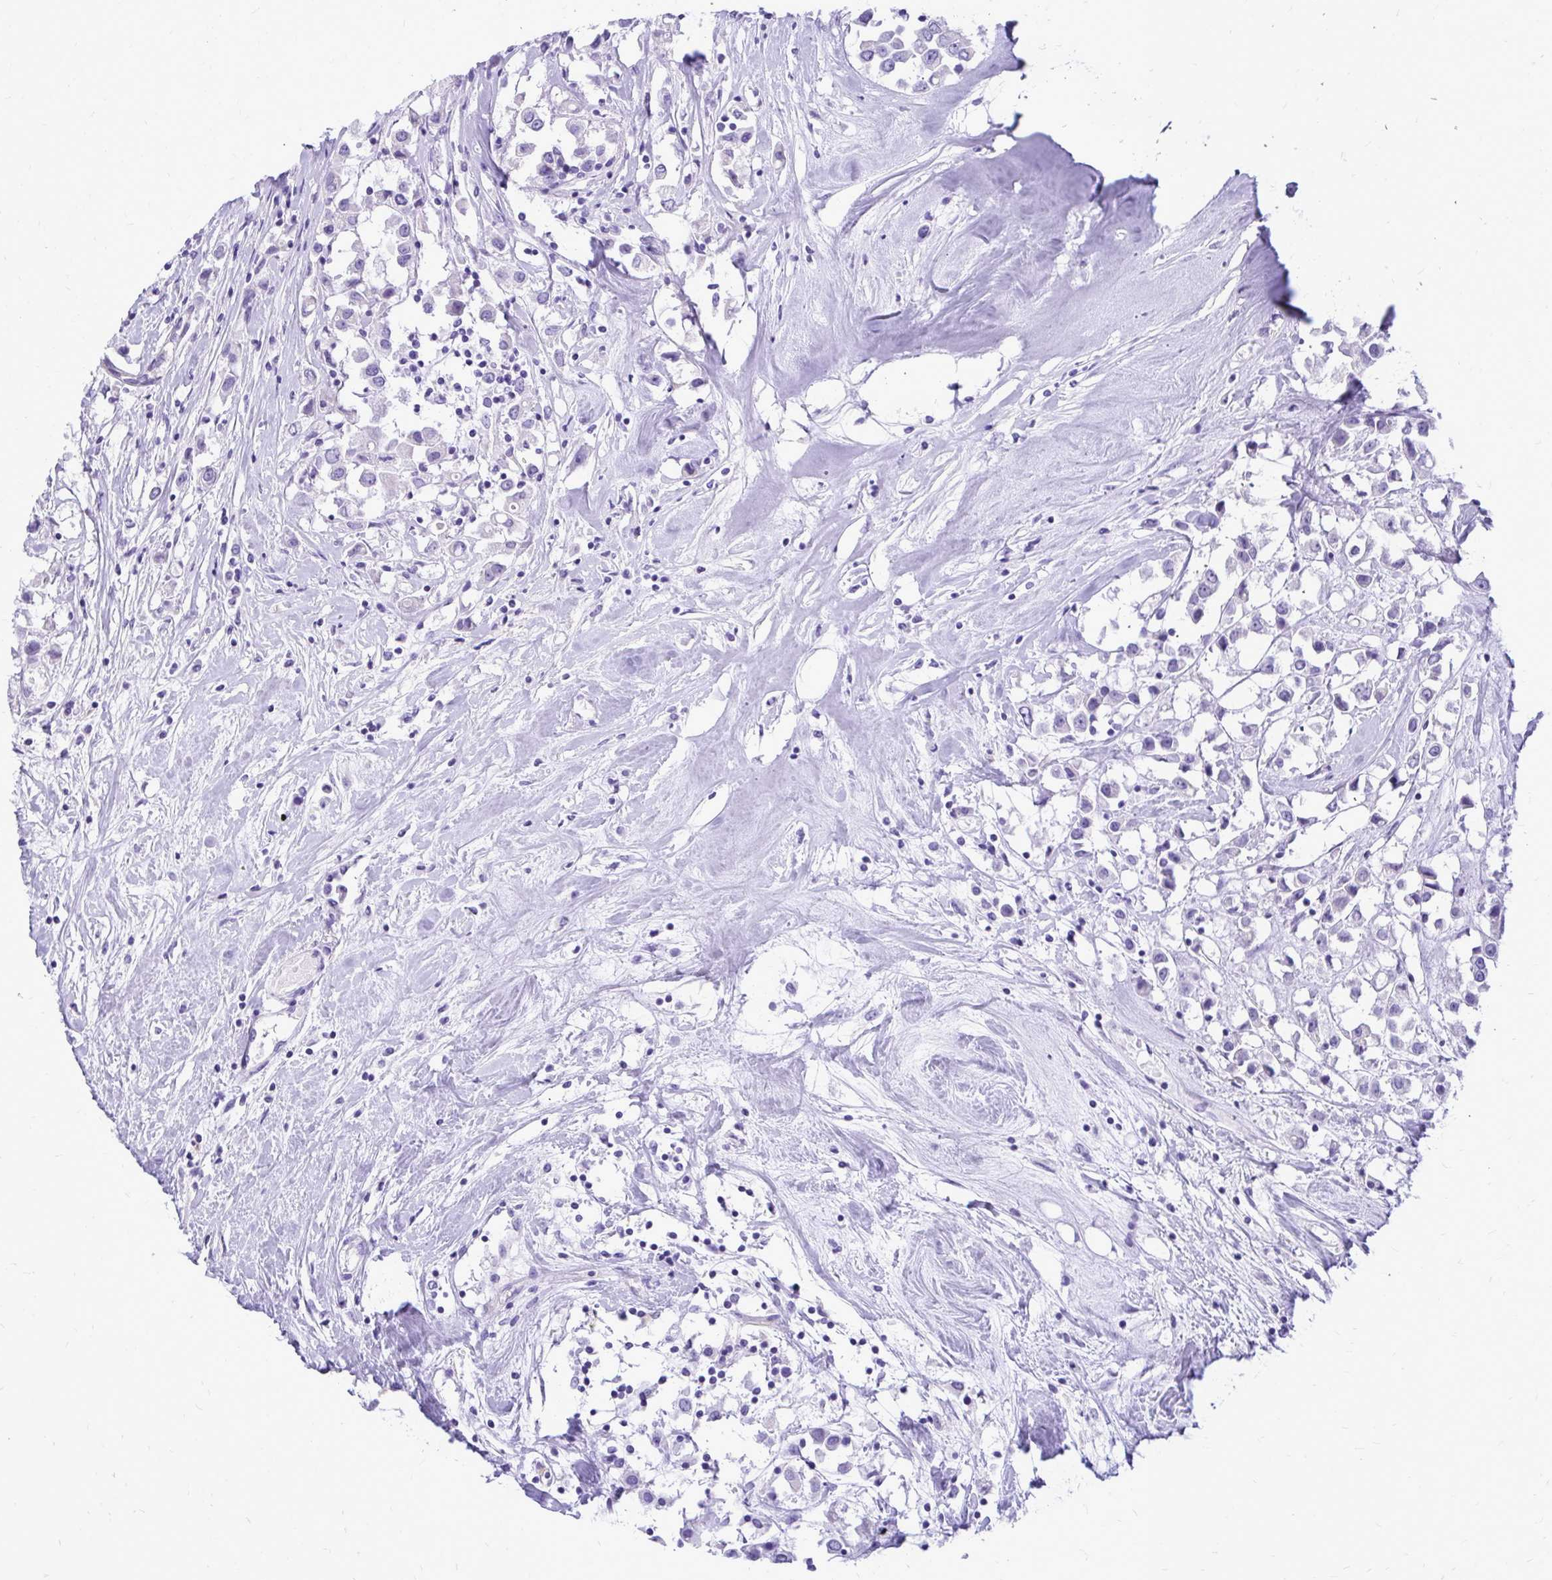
{"staining": {"intensity": "negative", "quantity": "none", "location": "none"}, "tissue": "breast cancer", "cell_type": "Tumor cells", "image_type": "cancer", "snomed": [{"axis": "morphology", "description": "Duct carcinoma"}, {"axis": "topography", "description": "Breast"}], "caption": "Tumor cells show no significant protein positivity in infiltrating ductal carcinoma (breast). (Stains: DAB (3,3'-diaminobenzidine) immunohistochemistry (IHC) with hematoxylin counter stain, Microscopy: brightfield microscopy at high magnification).", "gene": "PELI3", "patient": {"sex": "female", "age": 61}}